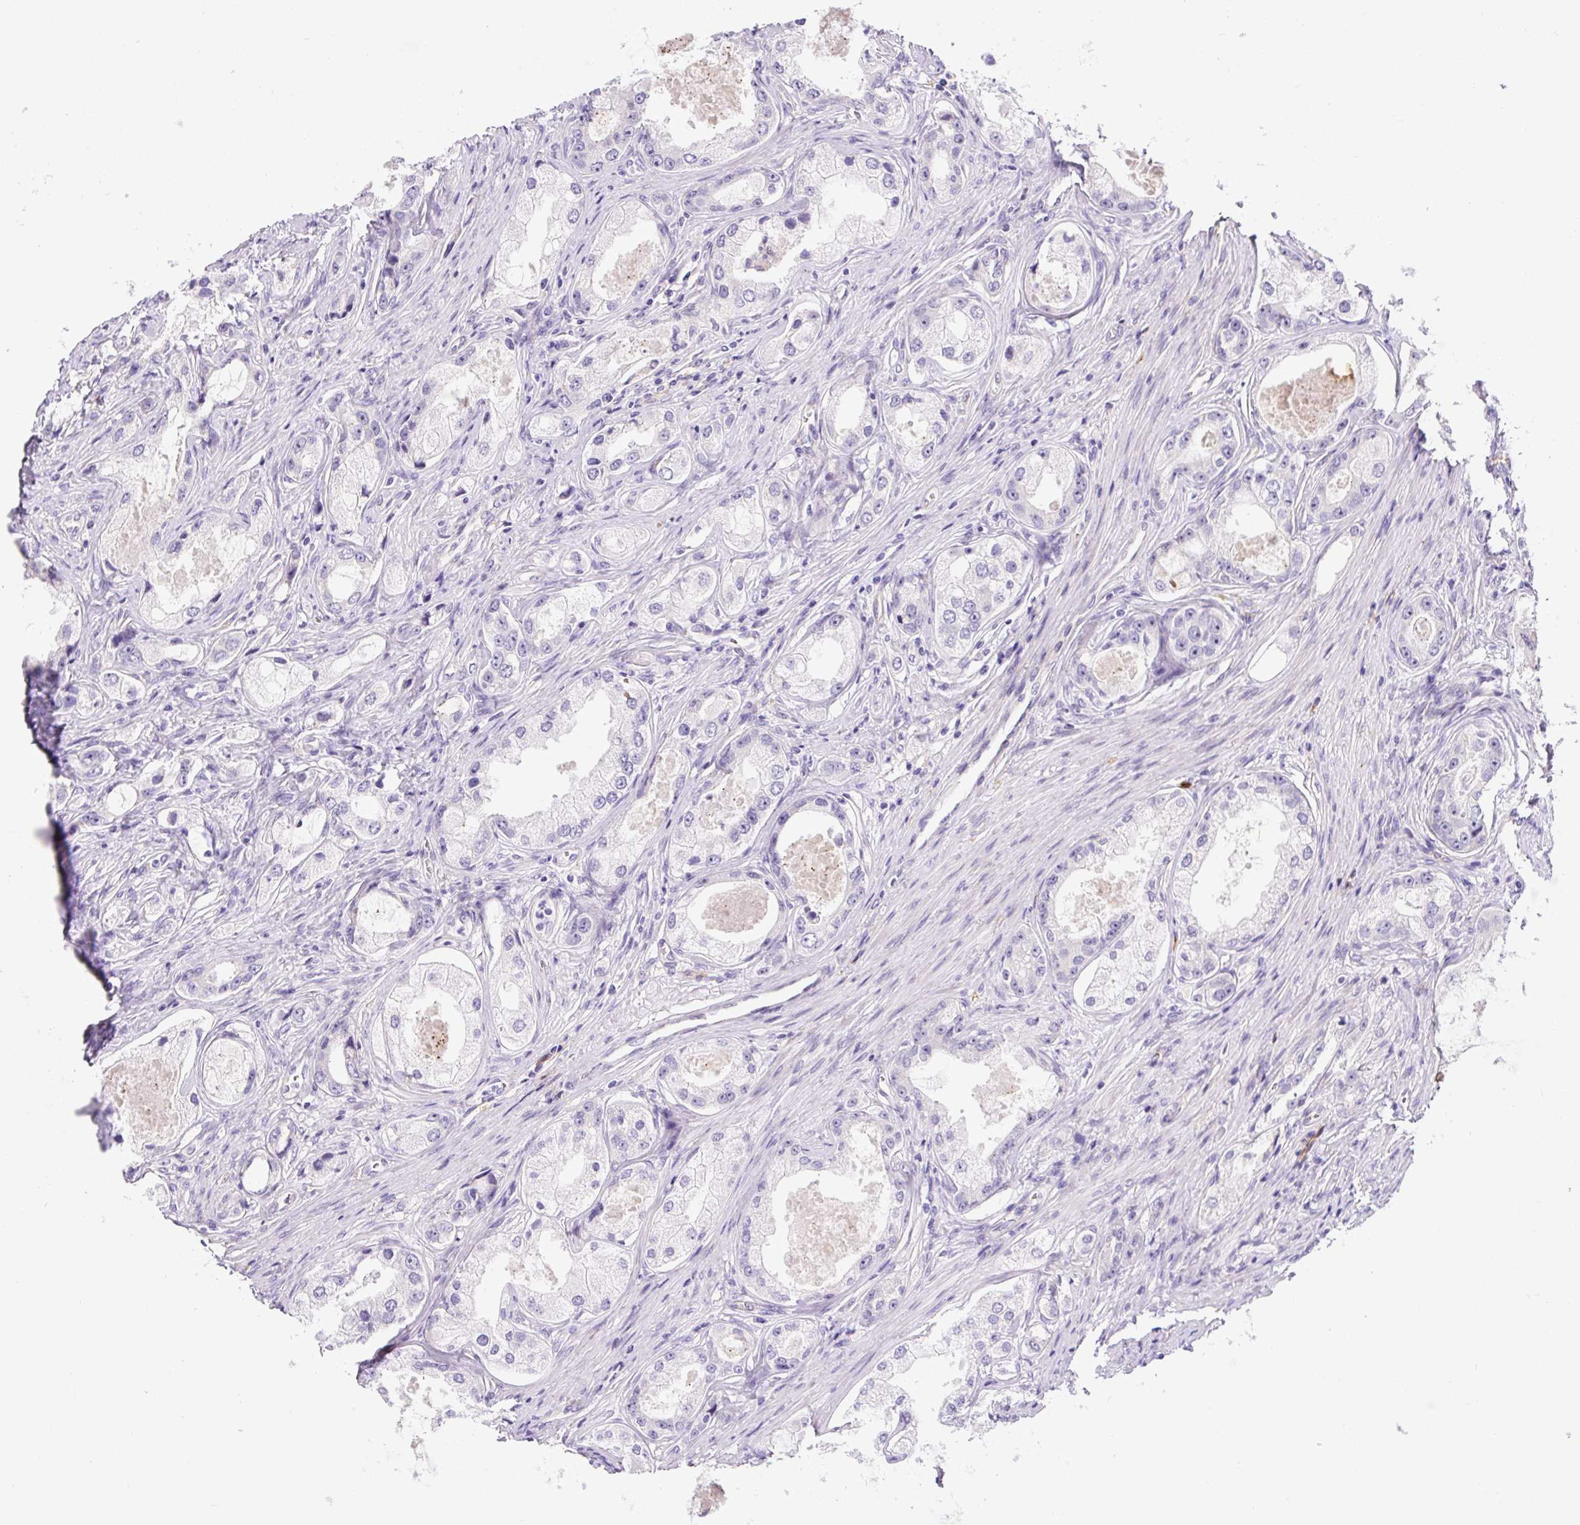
{"staining": {"intensity": "negative", "quantity": "none", "location": "none"}, "tissue": "prostate cancer", "cell_type": "Tumor cells", "image_type": "cancer", "snomed": [{"axis": "morphology", "description": "Adenocarcinoma, Low grade"}, {"axis": "topography", "description": "Prostate"}], "caption": "Immunohistochemistry (IHC) photomicrograph of prostate cancer (adenocarcinoma (low-grade)) stained for a protein (brown), which shows no positivity in tumor cells.", "gene": "ASB4", "patient": {"sex": "male", "age": 68}}